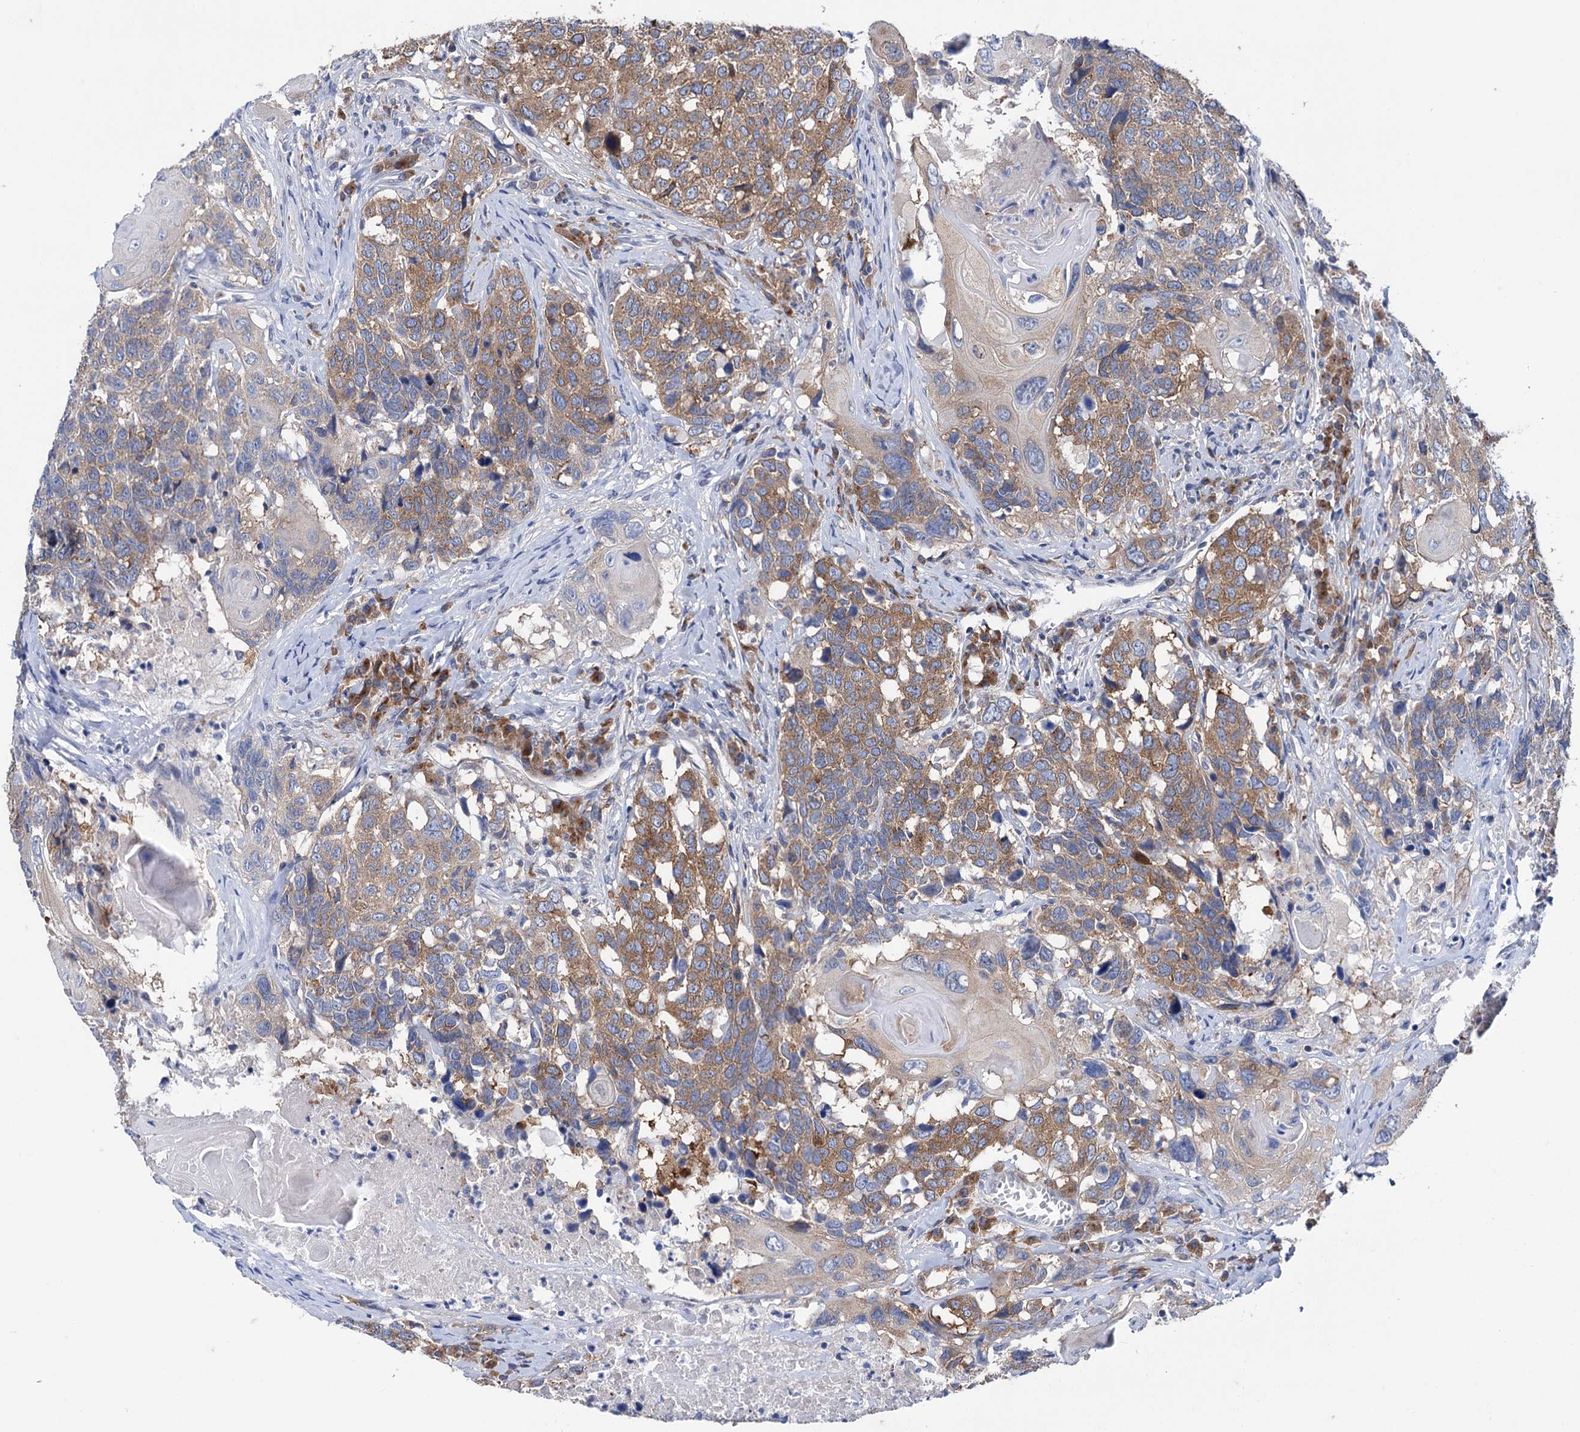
{"staining": {"intensity": "moderate", "quantity": ">75%", "location": "cytoplasmic/membranous"}, "tissue": "head and neck cancer", "cell_type": "Tumor cells", "image_type": "cancer", "snomed": [{"axis": "morphology", "description": "Squamous cell carcinoma, NOS"}, {"axis": "topography", "description": "Head-Neck"}], "caption": "This is an image of IHC staining of head and neck squamous cell carcinoma, which shows moderate expression in the cytoplasmic/membranous of tumor cells.", "gene": "ZNRD2", "patient": {"sex": "male", "age": 66}}